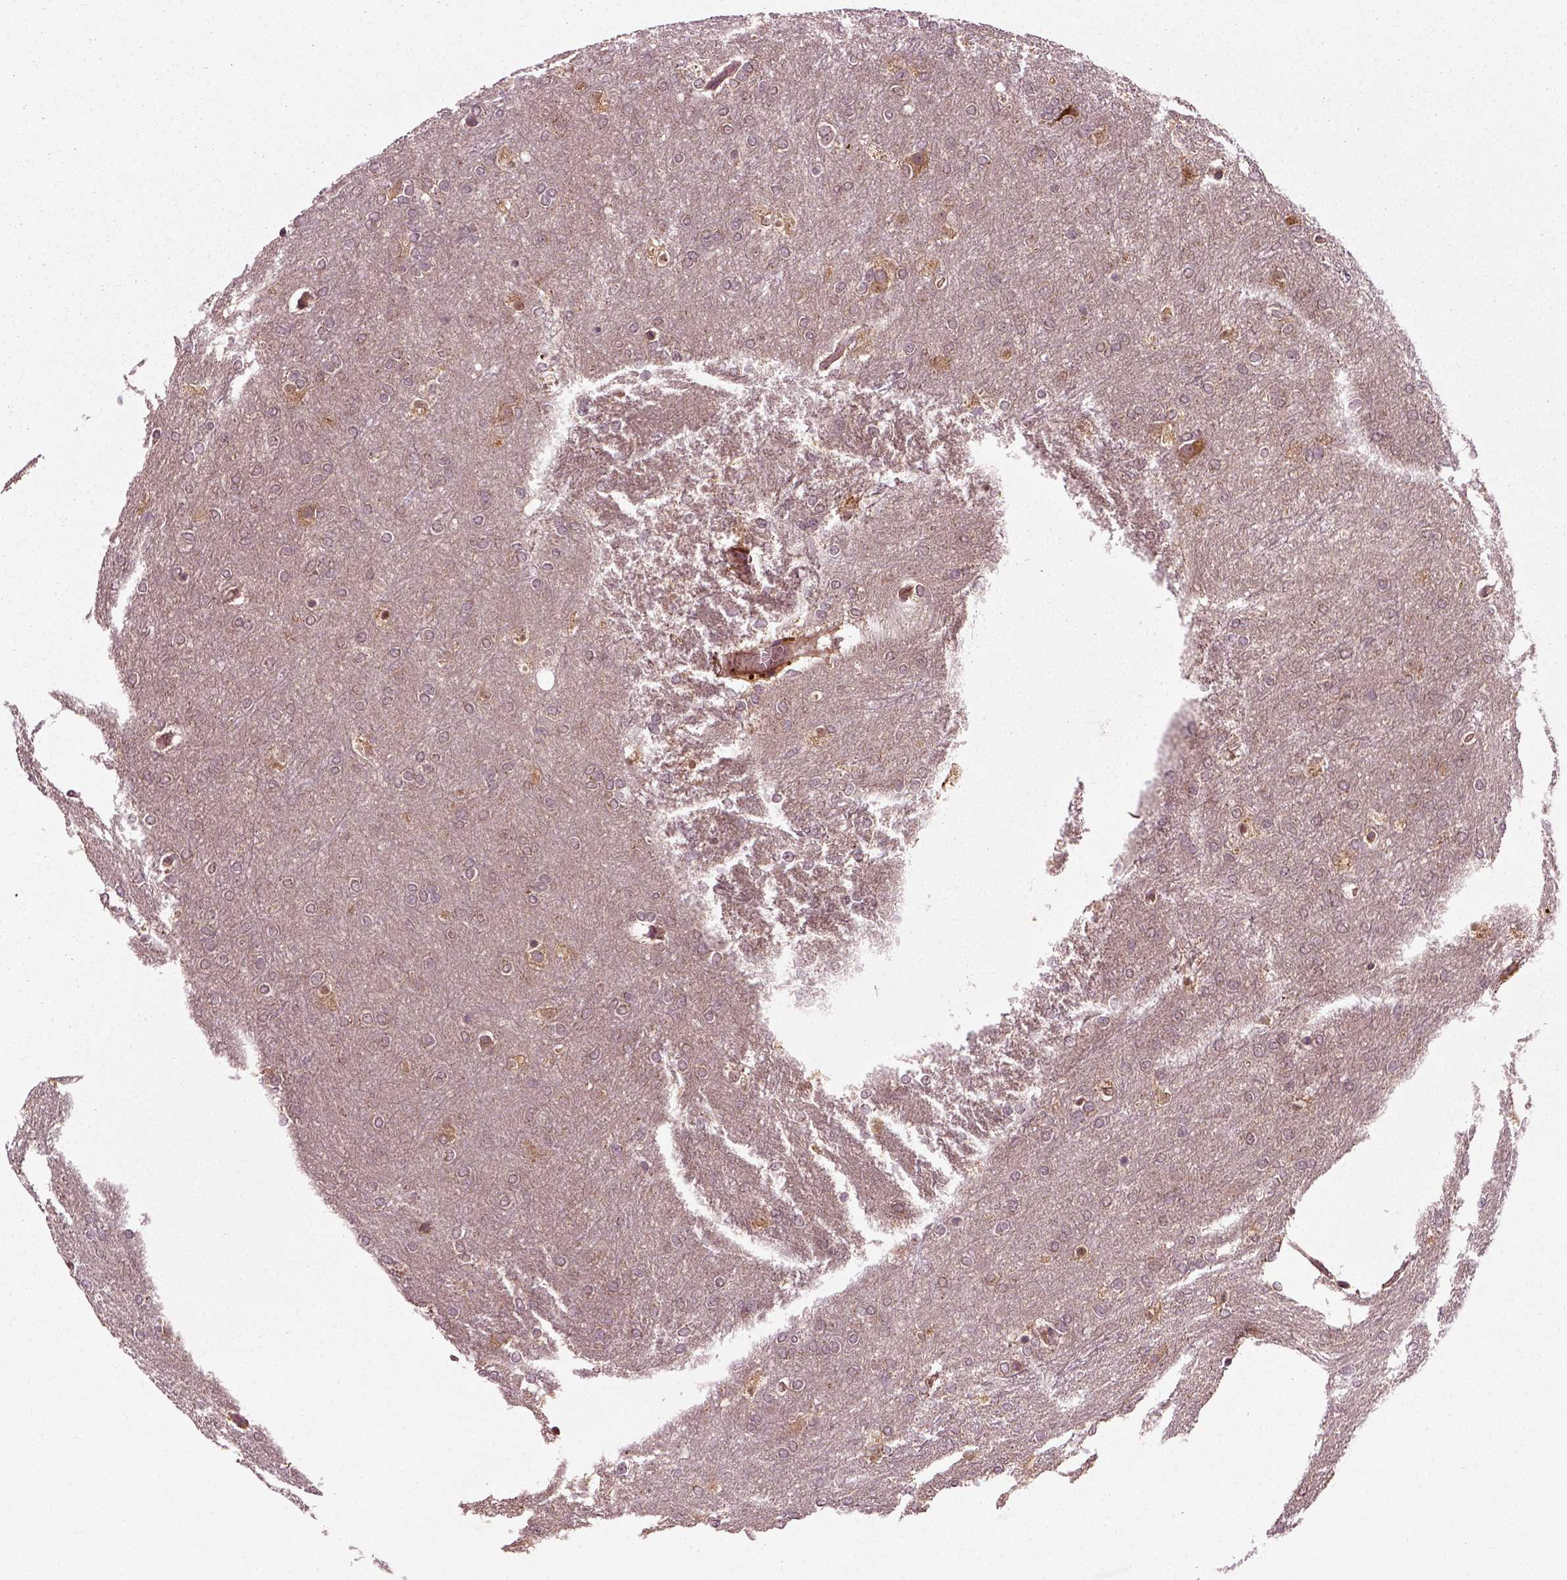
{"staining": {"intensity": "negative", "quantity": "none", "location": "none"}, "tissue": "glioma", "cell_type": "Tumor cells", "image_type": "cancer", "snomed": [{"axis": "morphology", "description": "Glioma, malignant, High grade"}, {"axis": "topography", "description": "Brain"}], "caption": "Immunohistochemistry (IHC) of human glioma displays no positivity in tumor cells.", "gene": "PLCD3", "patient": {"sex": "female", "age": 61}}